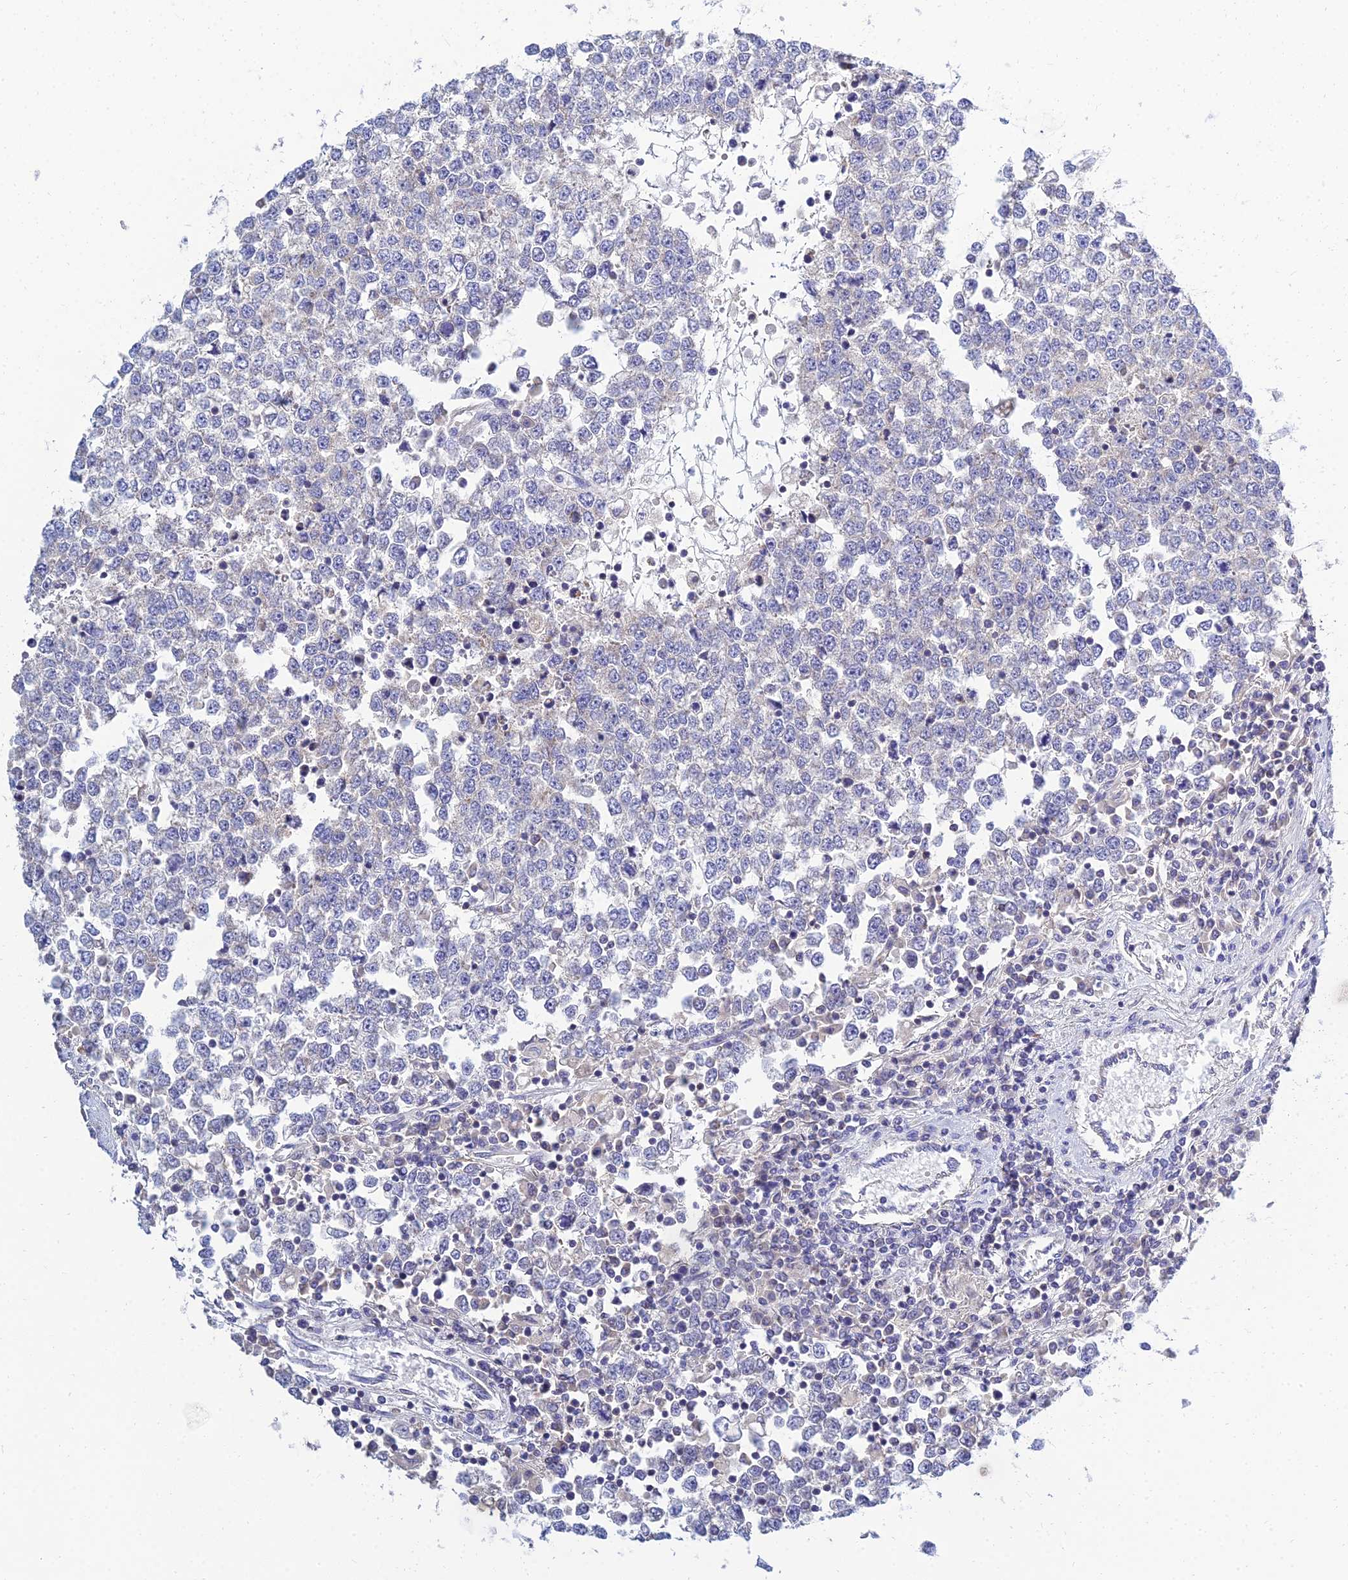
{"staining": {"intensity": "weak", "quantity": "<25%", "location": "cytoplasmic/membranous"}, "tissue": "testis cancer", "cell_type": "Tumor cells", "image_type": "cancer", "snomed": [{"axis": "morphology", "description": "Seminoma, NOS"}, {"axis": "topography", "description": "Testis"}], "caption": "Tumor cells are negative for brown protein staining in seminoma (testis).", "gene": "NPY", "patient": {"sex": "male", "age": 65}}